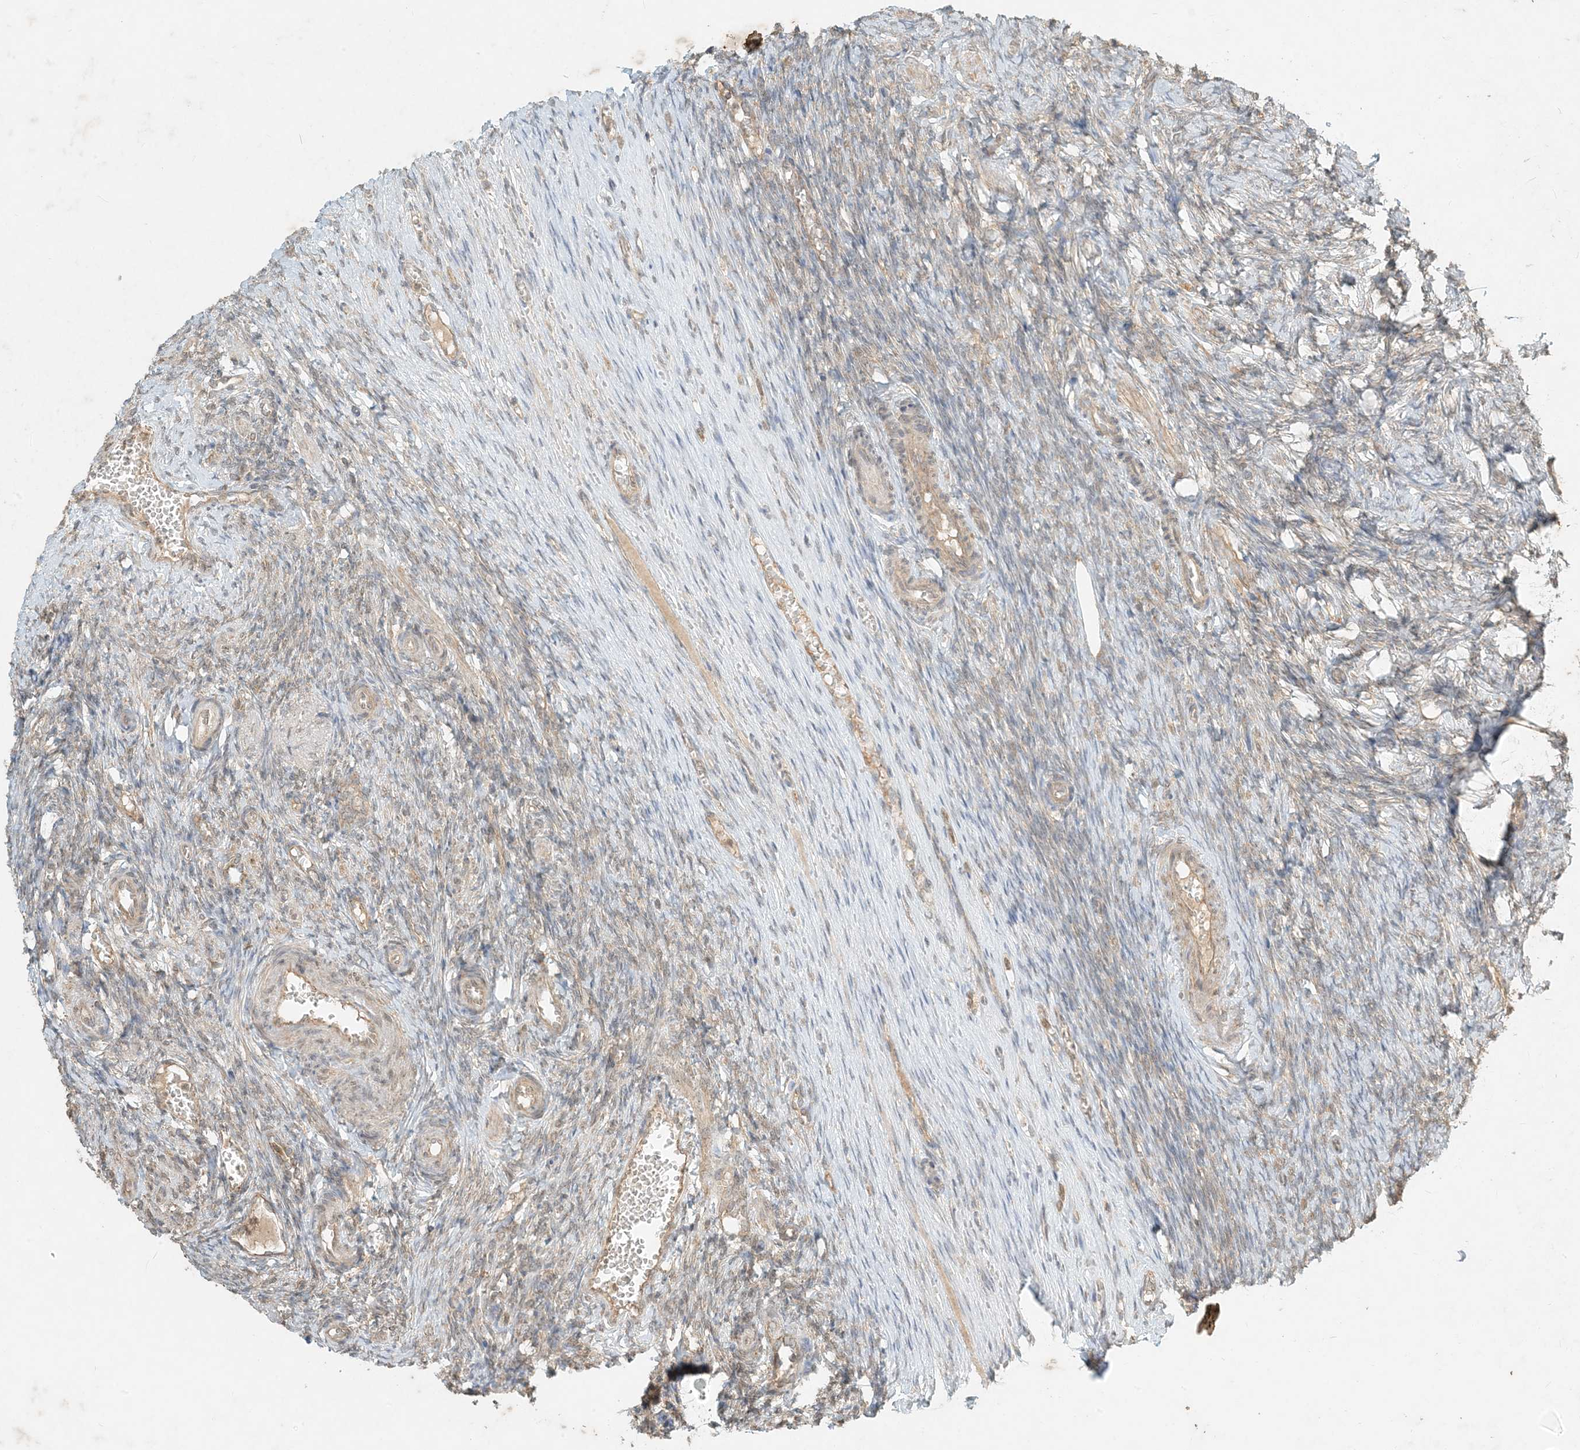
{"staining": {"intensity": "moderate", "quantity": "25%-75%", "location": "cytoplasmic/membranous"}, "tissue": "ovary", "cell_type": "Ovarian stroma cells", "image_type": "normal", "snomed": [{"axis": "morphology", "description": "Adenocarcinoma, NOS"}, {"axis": "topography", "description": "Endometrium"}], "caption": "The micrograph demonstrates staining of benign ovary, revealing moderate cytoplasmic/membranous protein positivity (brown color) within ovarian stroma cells.", "gene": "MCOLN1", "patient": {"sex": "female", "age": 32}}